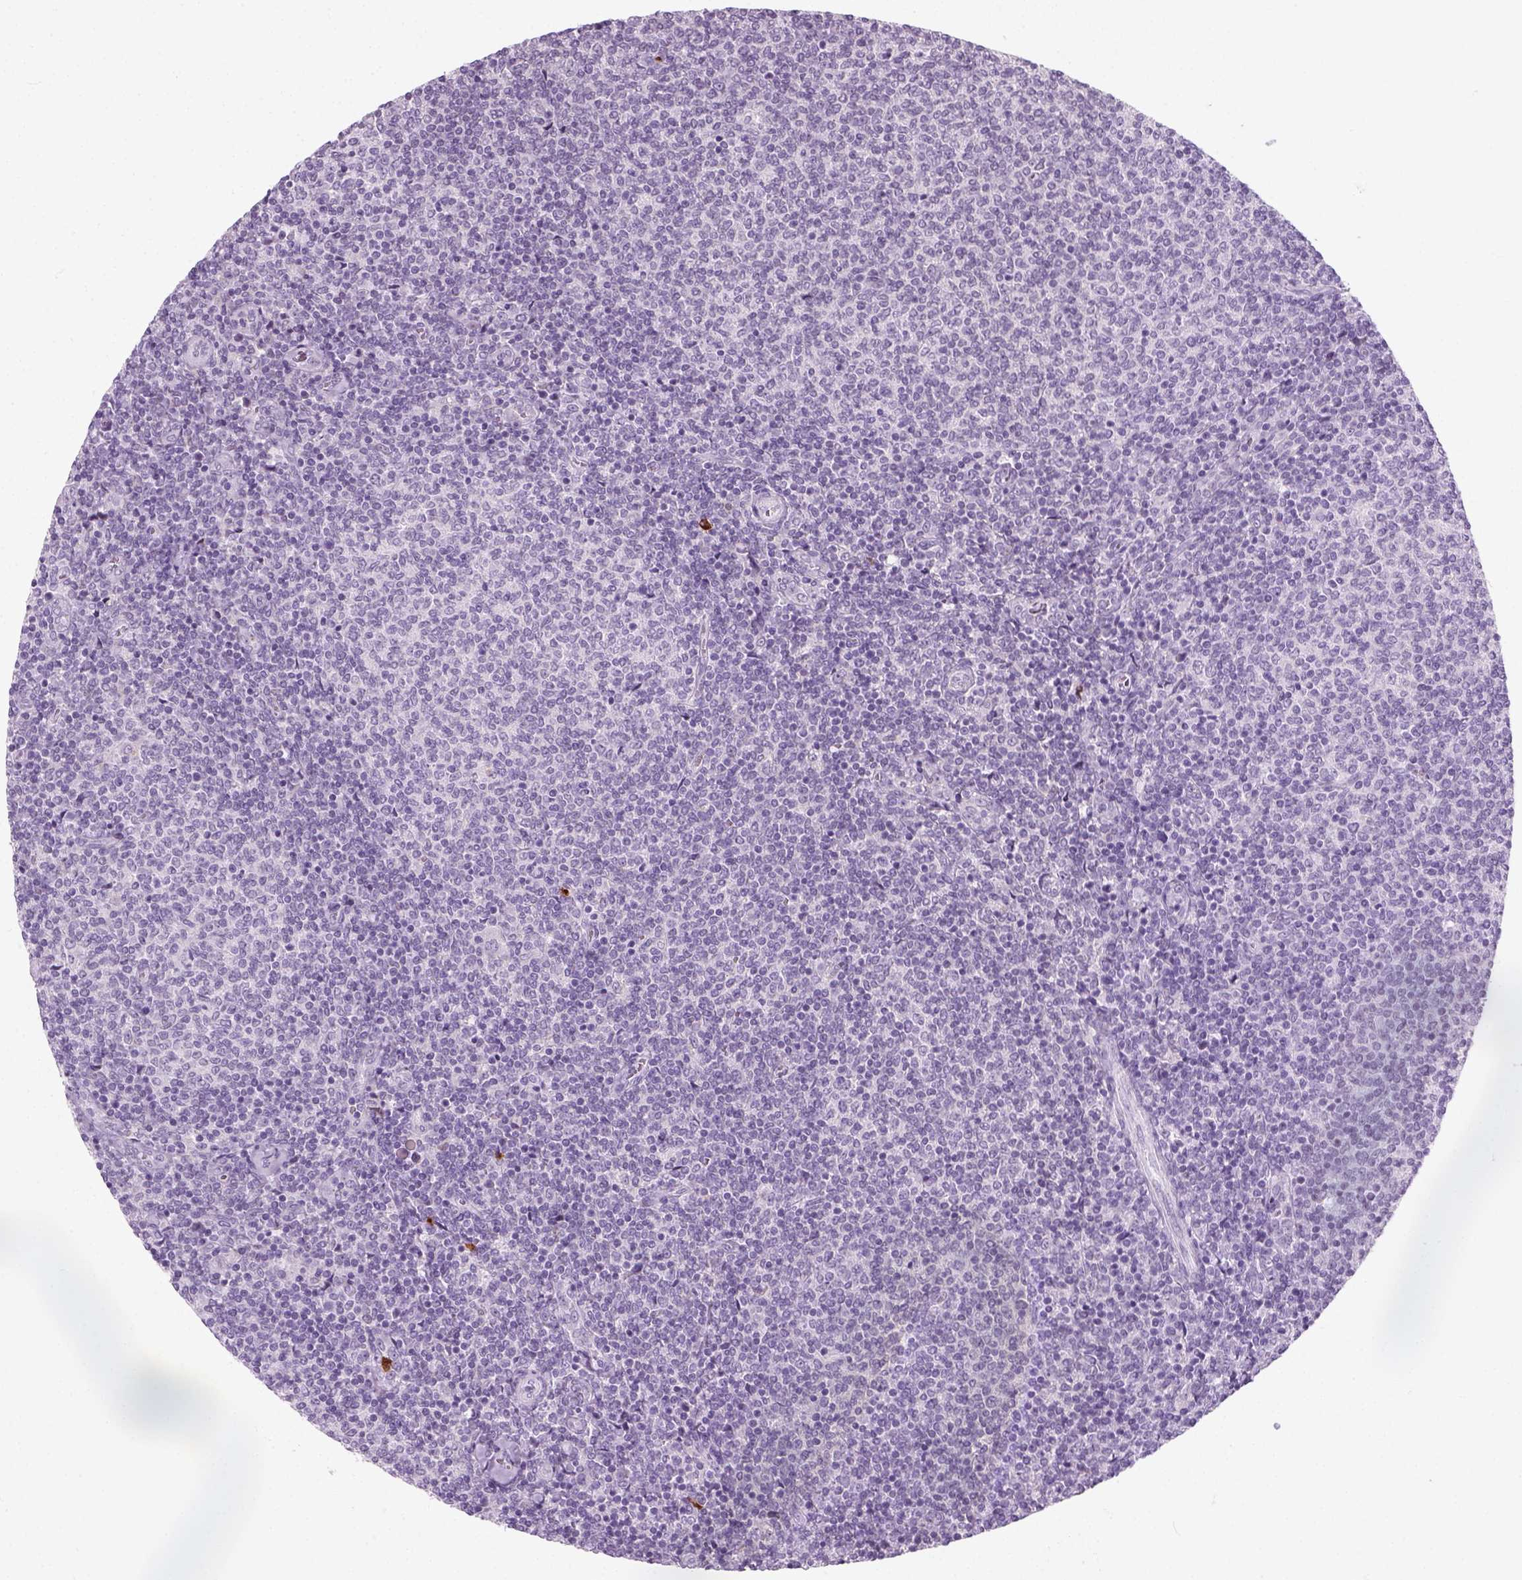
{"staining": {"intensity": "negative", "quantity": "none", "location": "none"}, "tissue": "lymphoma", "cell_type": "Tumor cells", "image_type": "cancer", "snomed": [{"axis": "morphology", "description": "Malignant lymphoma, non-Hodgkin's type, Low grade"}, {"axis": "topography", "description": "Lymph node"}], "caption": "DAB immunohistochemical staining of human malignant lymphoma, non-Hodgkin's type (low-grade) reveals no significant expression in tumor cells. The staining was performed using DAB to visualize the protein expression in brown, while the nuclei were stained in blue with hematoxylin (Magnification: 20x).", "gene": "IL4", "patient": {"sex": "male", "age": 52}}